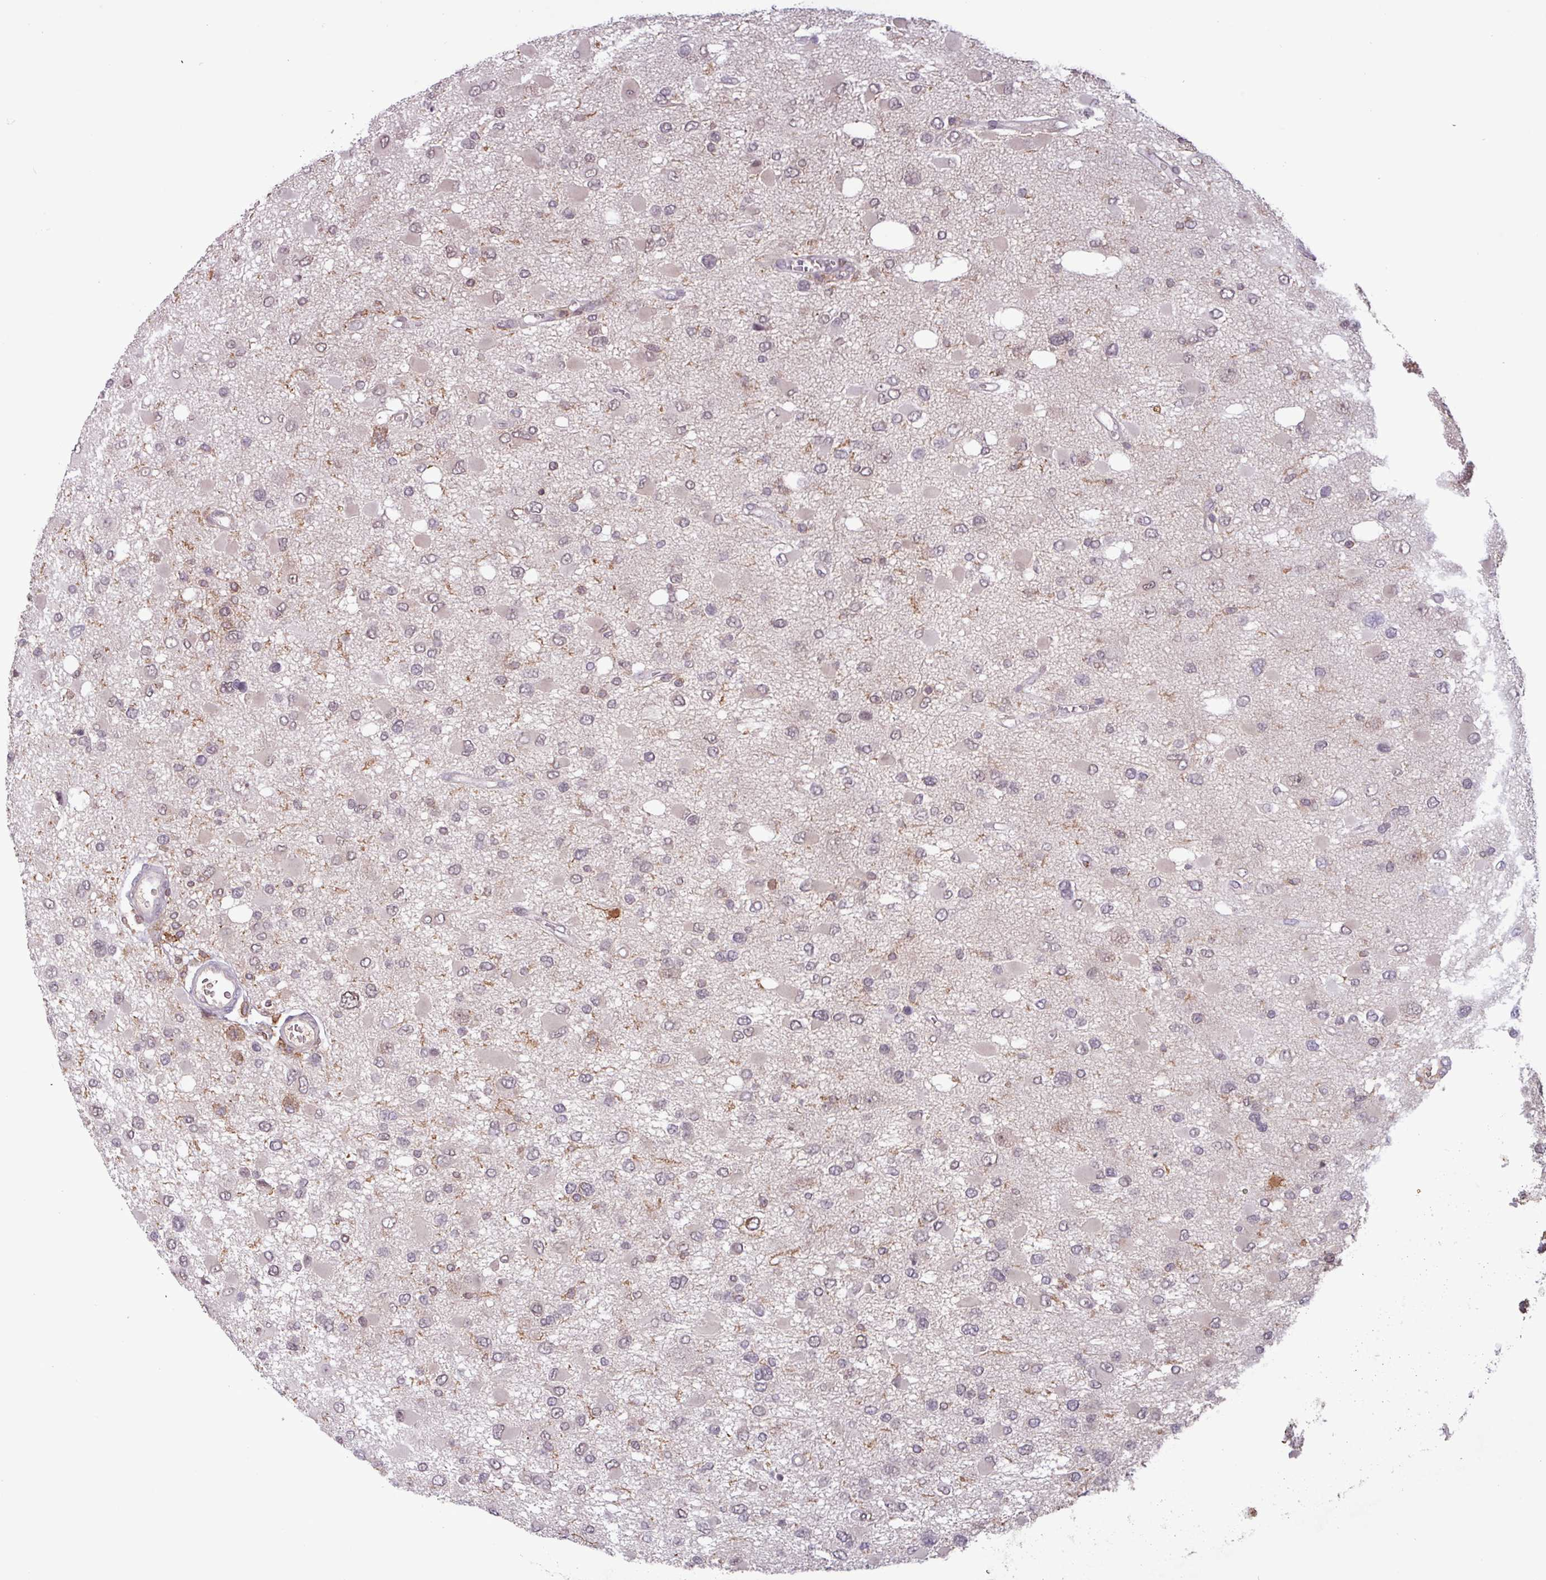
{"staining": {"intensity": "weak", "quantity": "<25%", "location": "nuclear"}, "tissue": "glioma", "cell_type": "Tumor cells", "image_type": "cancer", "snomed": [{"axis": "morphology", "description": "Glioma, malignant, High grade"}, {"axis": "topography", "description": "Brain"}], "caption": "Immunohistochemistry micrograph of neoplastic tissue: glioma stained with DAB shows no significant protein positivity in tumor cells. Nuclei are stained in blue.", "gene": "PRRX1", "patient": {"sex": "male", "age": 53}}